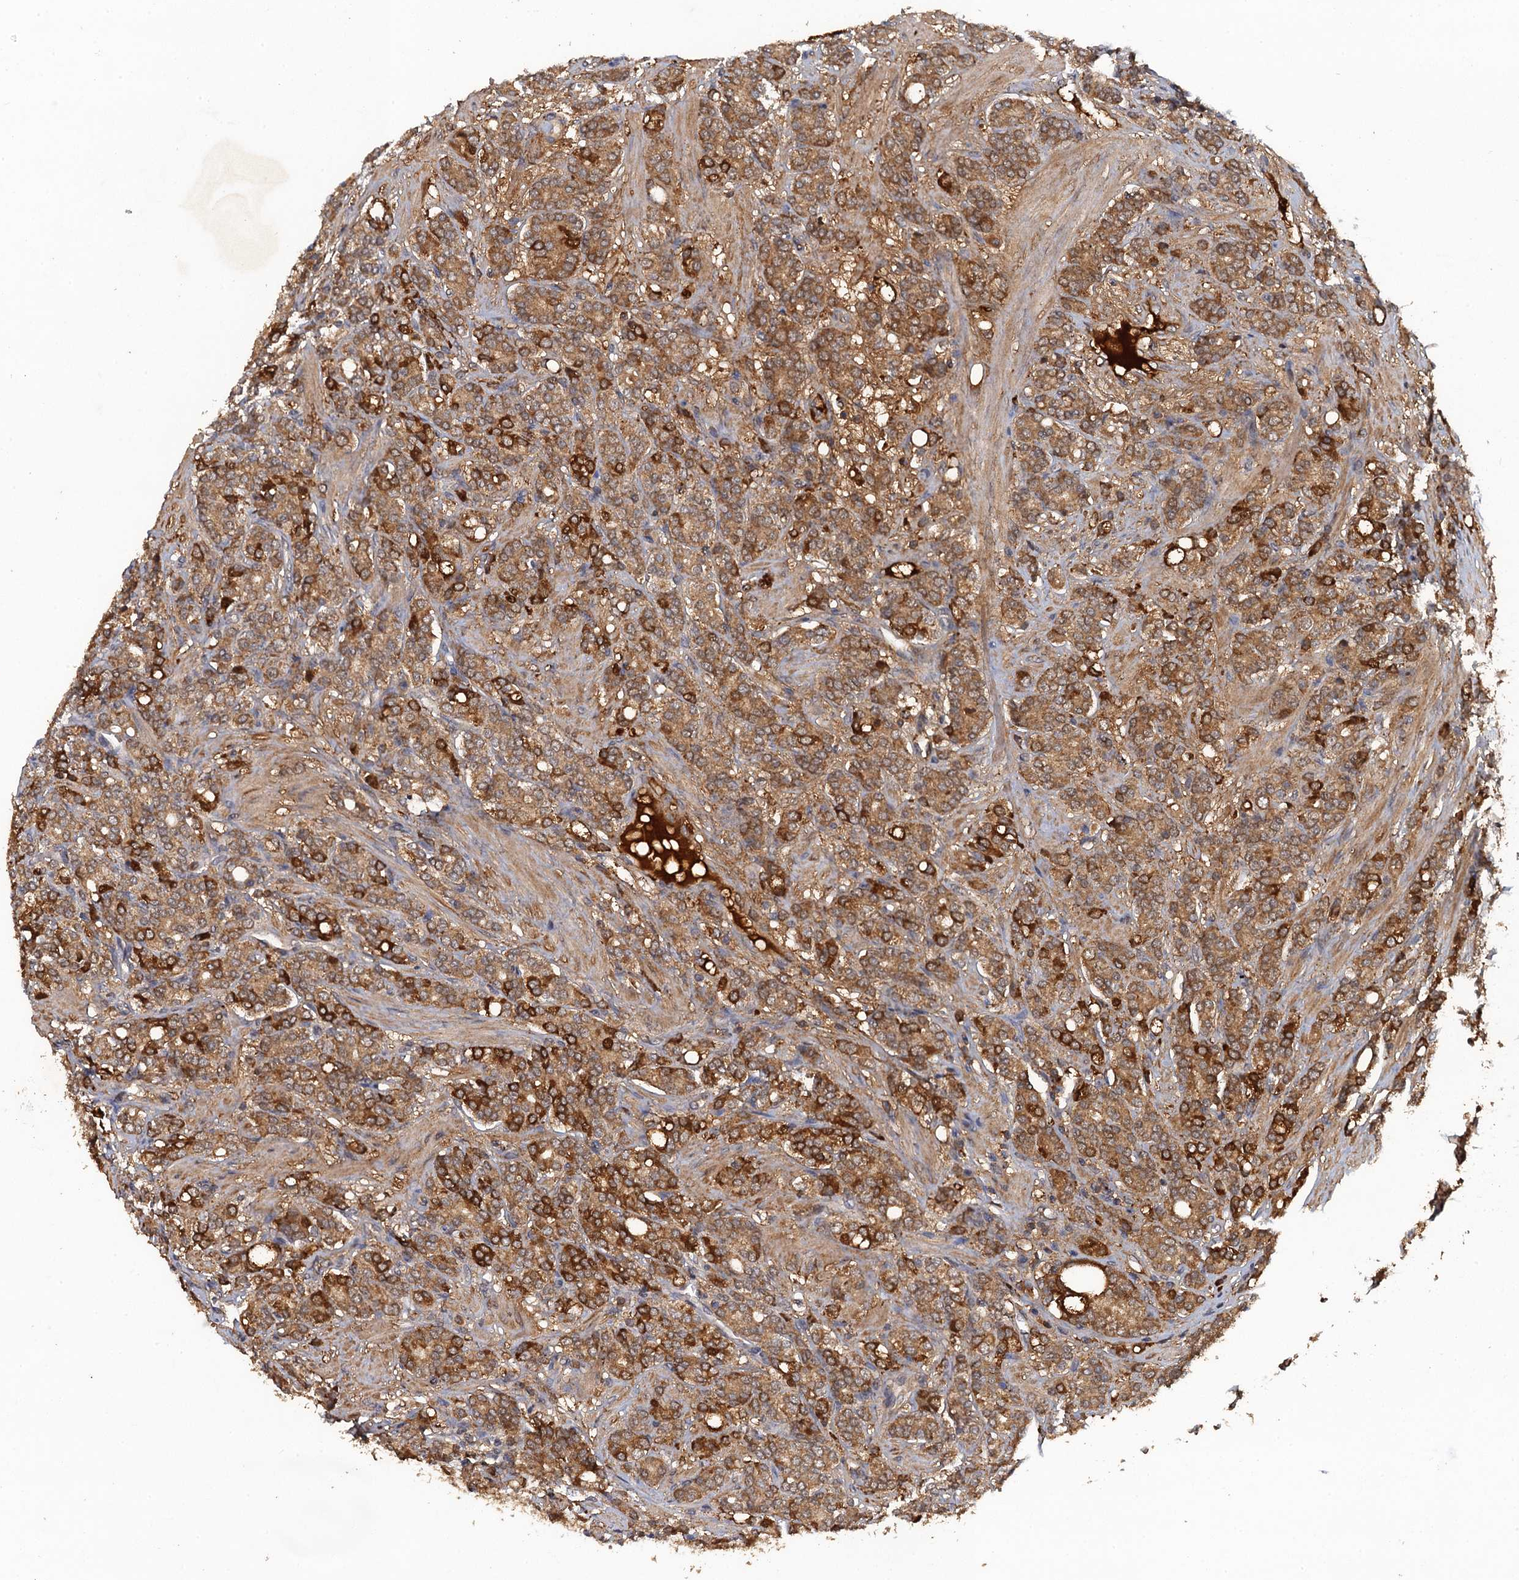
{"staining": {"intensity": "moderate", "quantity": ">75%", "location": "cytoplasmic/membranous"}, "tissue": "prostate cancer", "cell_type": "Tumor cells", "image_type": "cancer", "snomed": [{"axis": "morphology", "description": "Adenocarcinoma, High grade"}, {"axis": "topography", "description": "Prostate"}], "caption": "The histopathology image reveals immunohistochemical staining of adenocarcinoma (high-grade) (prostate). There is moderate cytoplasmic/membranous positivity is identified in approximately >75% of tumor cells. Ihc stains the protein in brown and the nuclei are stained blue.", "gene": "HAPLN3", "patient": {"sex": "male", "age": 62}}